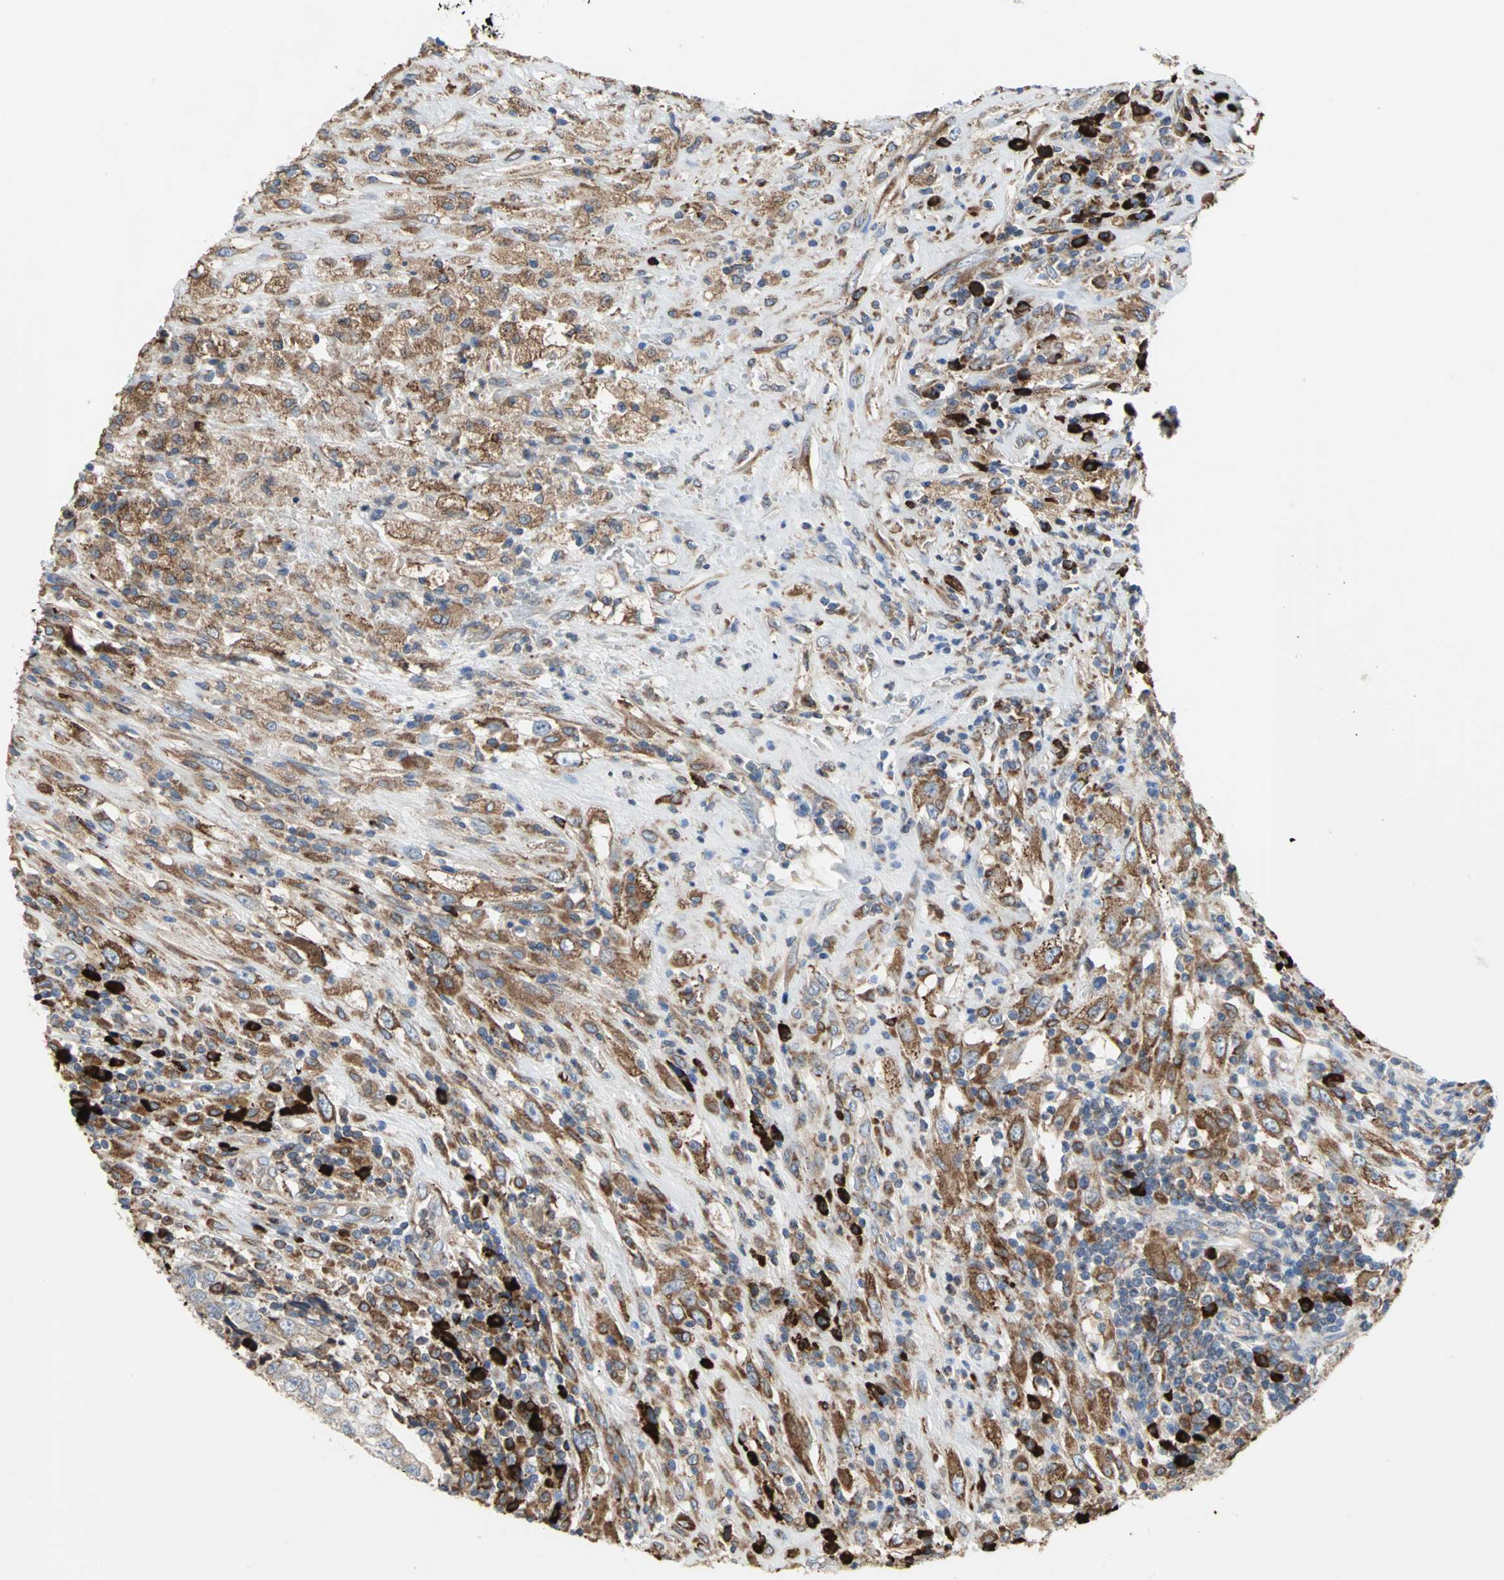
{"staining": {"intensity": "moderate", "quantity": ">75%", "location": "cytoplasmic/membranous"}, "tissue": "testis cancer", "cell_type": "Tumor cells", "image_type": "cancer", "snomed": [{"axis": "morphology", "description": "Necrosis, NOS"}, {"axis": "morphology", "description": "Carcinoma, Embryonal, NOS"}, {"axis": "topography", "description": "Testis"}], "caption": "Human testis embryonal carcinoma stained for a protein (brown) shows moderate cytoplasmic/membranous positive positivity in about >75% of tumor cells.", "gene": "SDF2L1", "patient": {"sex": "male", "age": 19}}